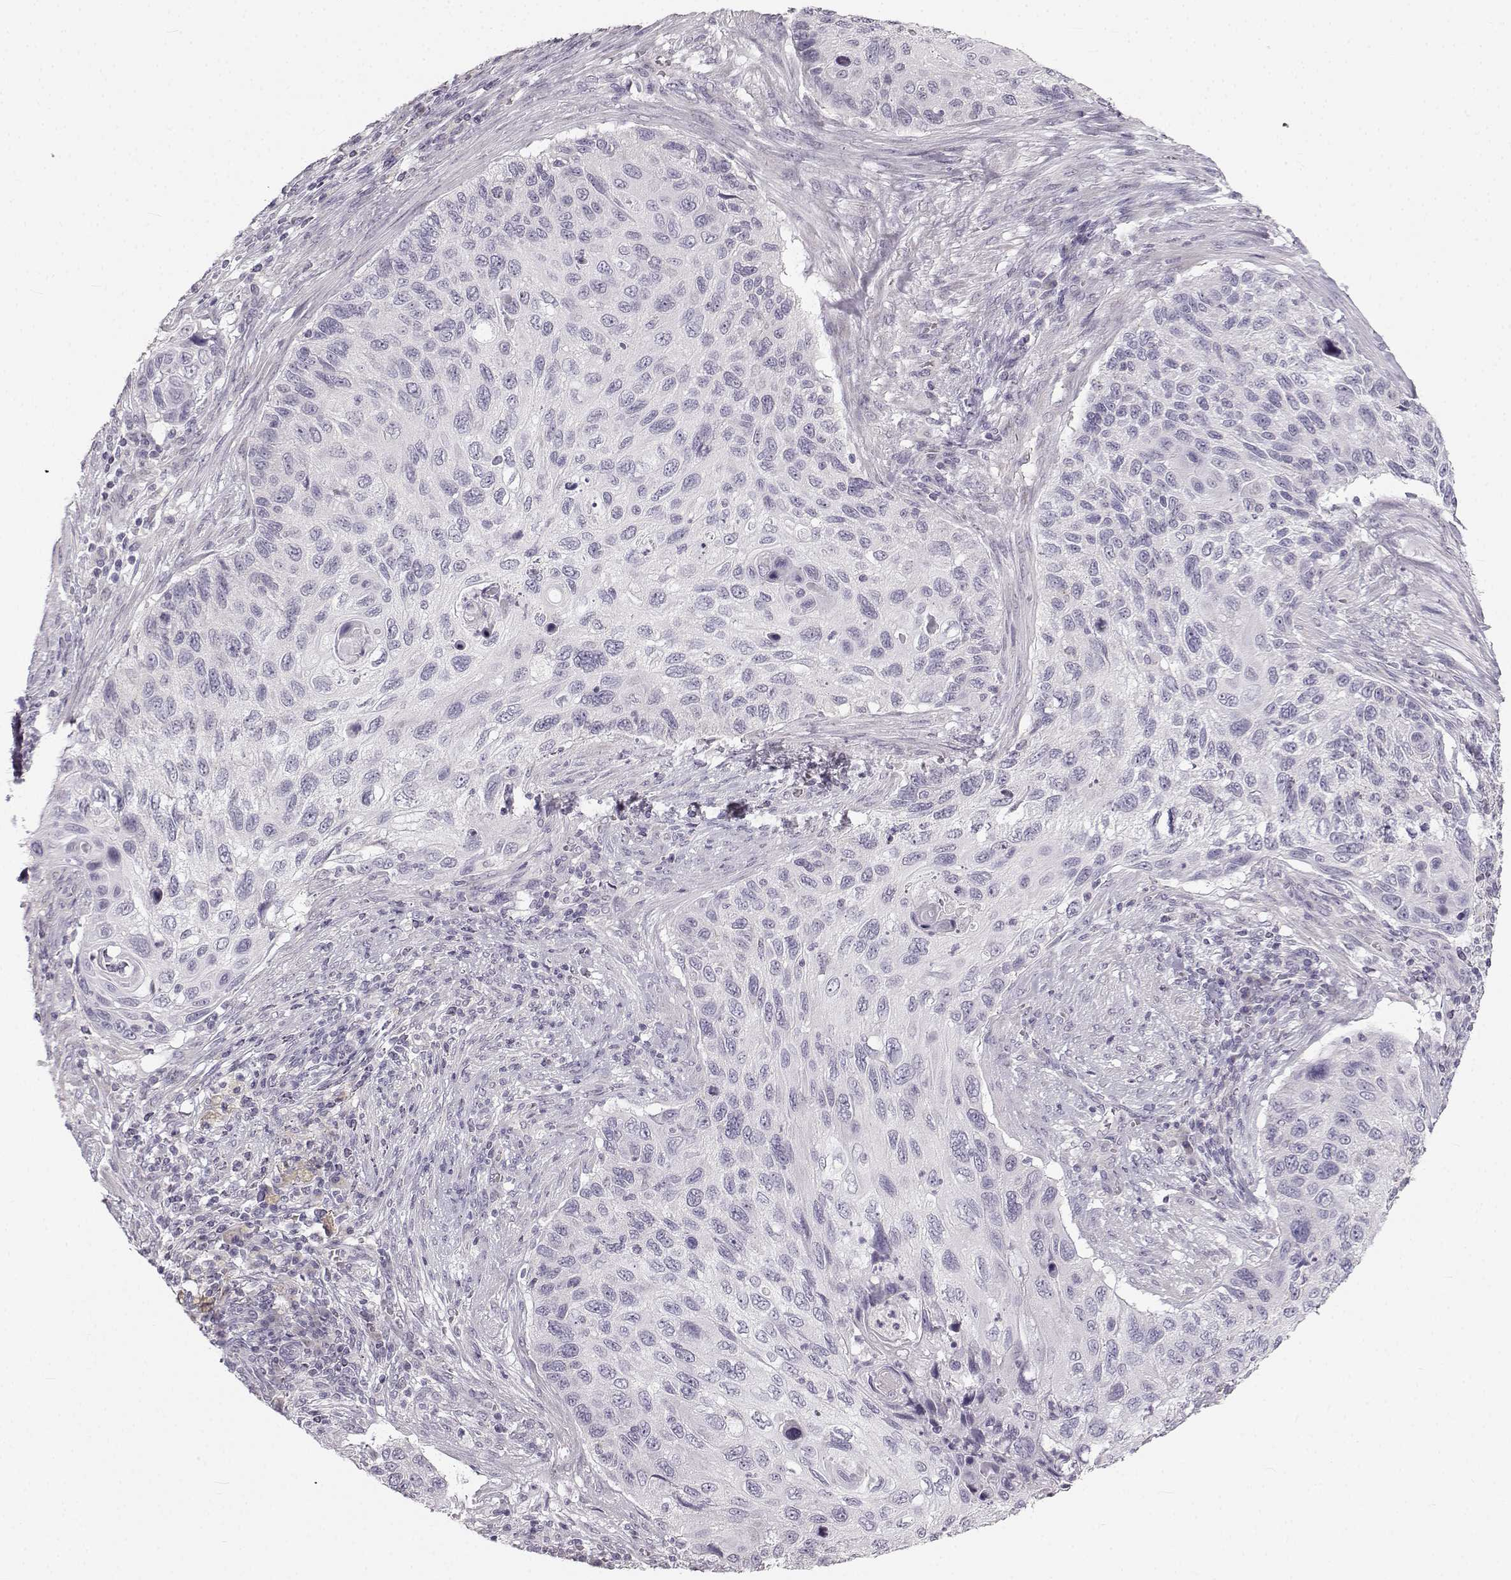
{"staining": {"intensity": "negative", "quantity": "none", "location": "none"}, "tissue": "cervical cancer", "cell_type": "Tumor cells", "image_type": "cancer", "snomed": [{"axis": "morphology", "description": "Squamous cell carcinoma, NOS"}, {"axis": "topography", "description": "Cervix"}], "caption": "Immunohistochemistry (IHC) image of cervical cancer stained for a protein (brown), which displays no positivity in tumor cells. Brightfield microscopy of immunohistochemistry (IHC) stained with DAB (brown) and hematoxylin (blue), captured at high magnification.", "gene": "OIP5", "patient": {"sex": "female", "age": 70}}